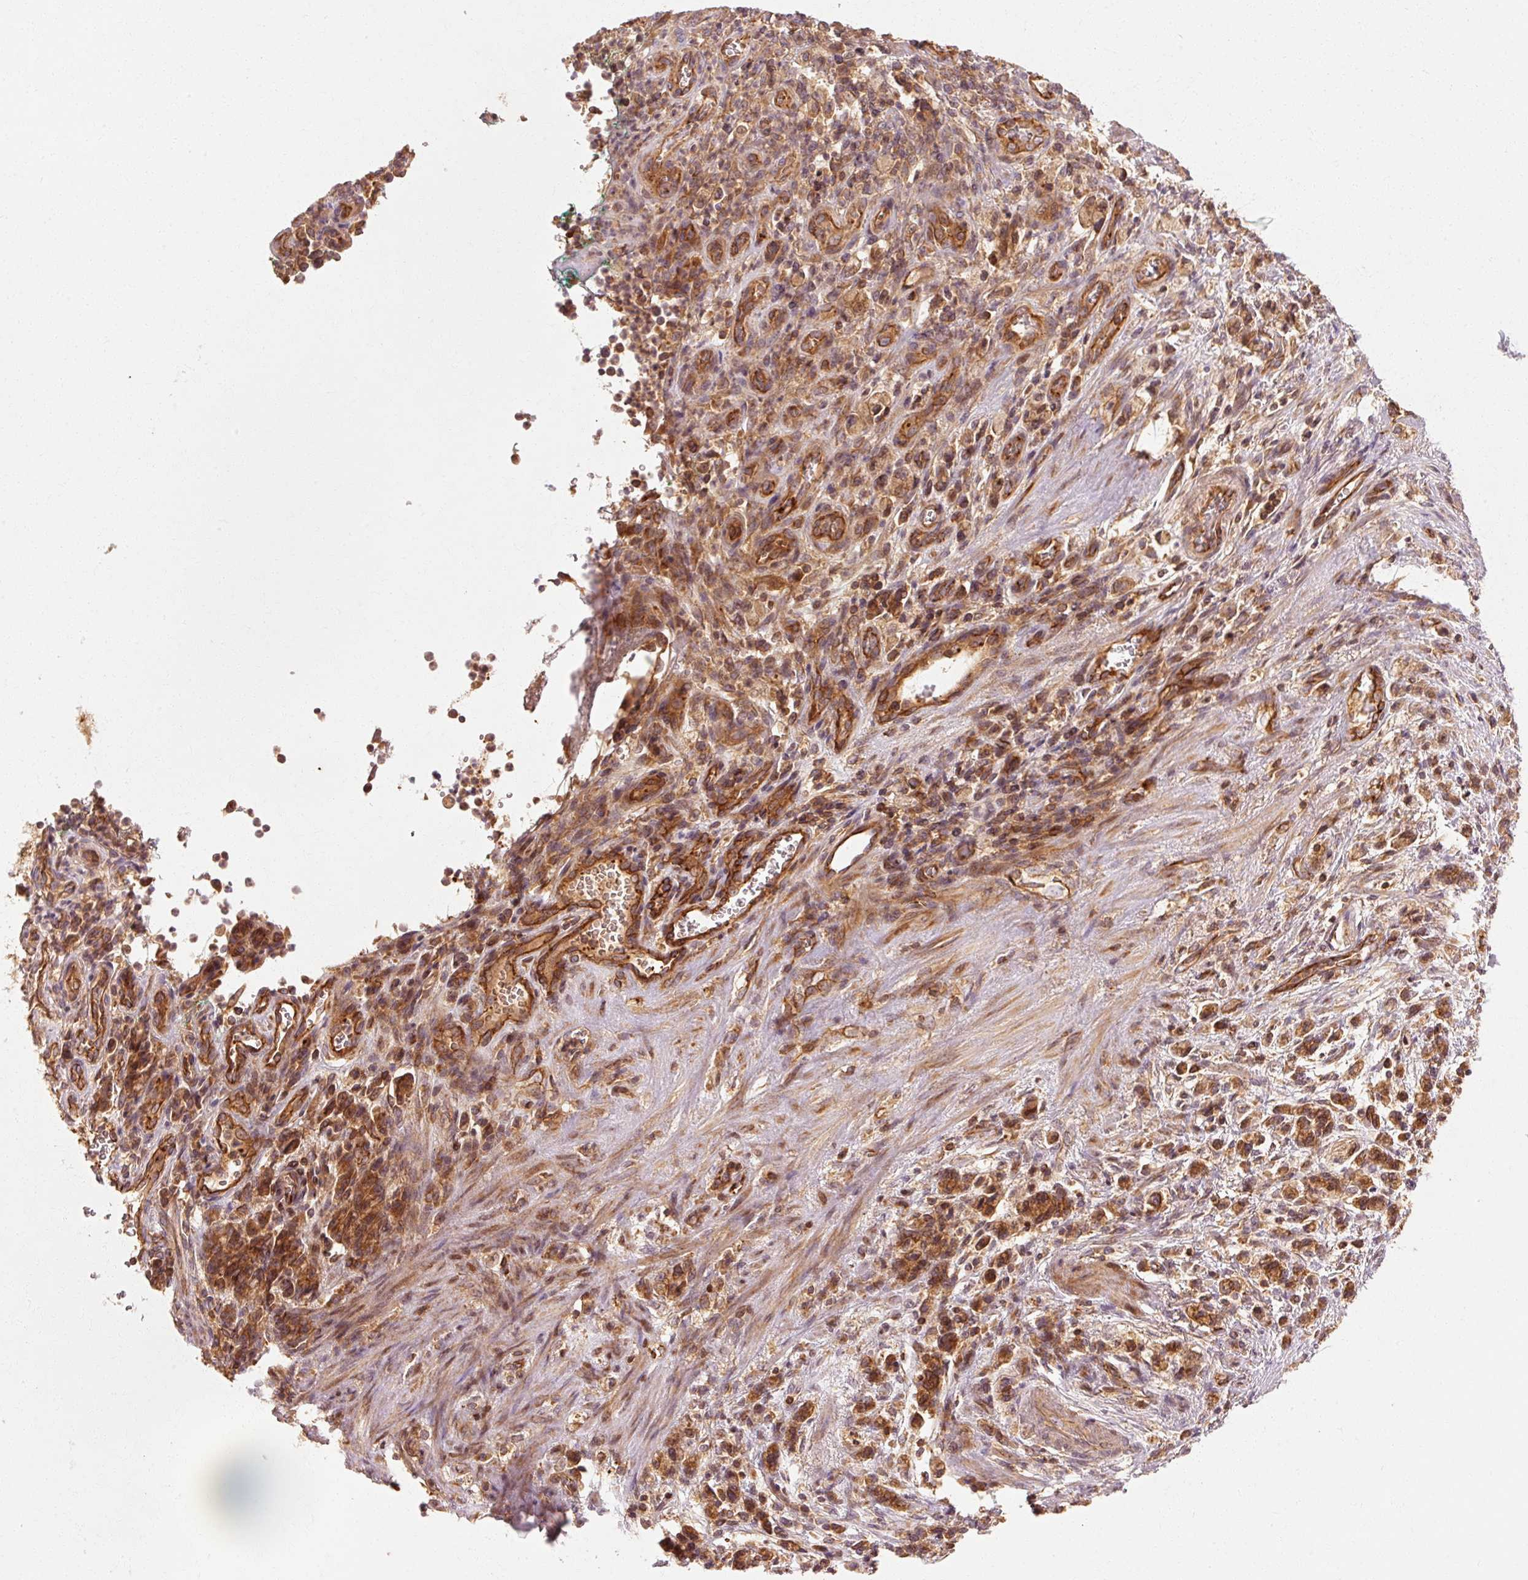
{"staining": {"intensity": "moderate", "quantity": ">75%", "location": "cytoplasmic/membranous"}, "tissue": "stomach cancer", "cell_type": "Tumor cells", "image_type": "cancer", "snomed": [{"axis": "morphology", "description": "Adenocarcinoma, NOS"}, {"axis": "topography", "description": "Stomach"}], "caption": "The photomicrograph exhibits immunohistochemical staining of stomach cancer. There is moderate cytoplasmic/membranous expression is present in about >75% of tumor cells.", "gene": "CTNNA1", "patient": {"sex": "male", "age": 77}}